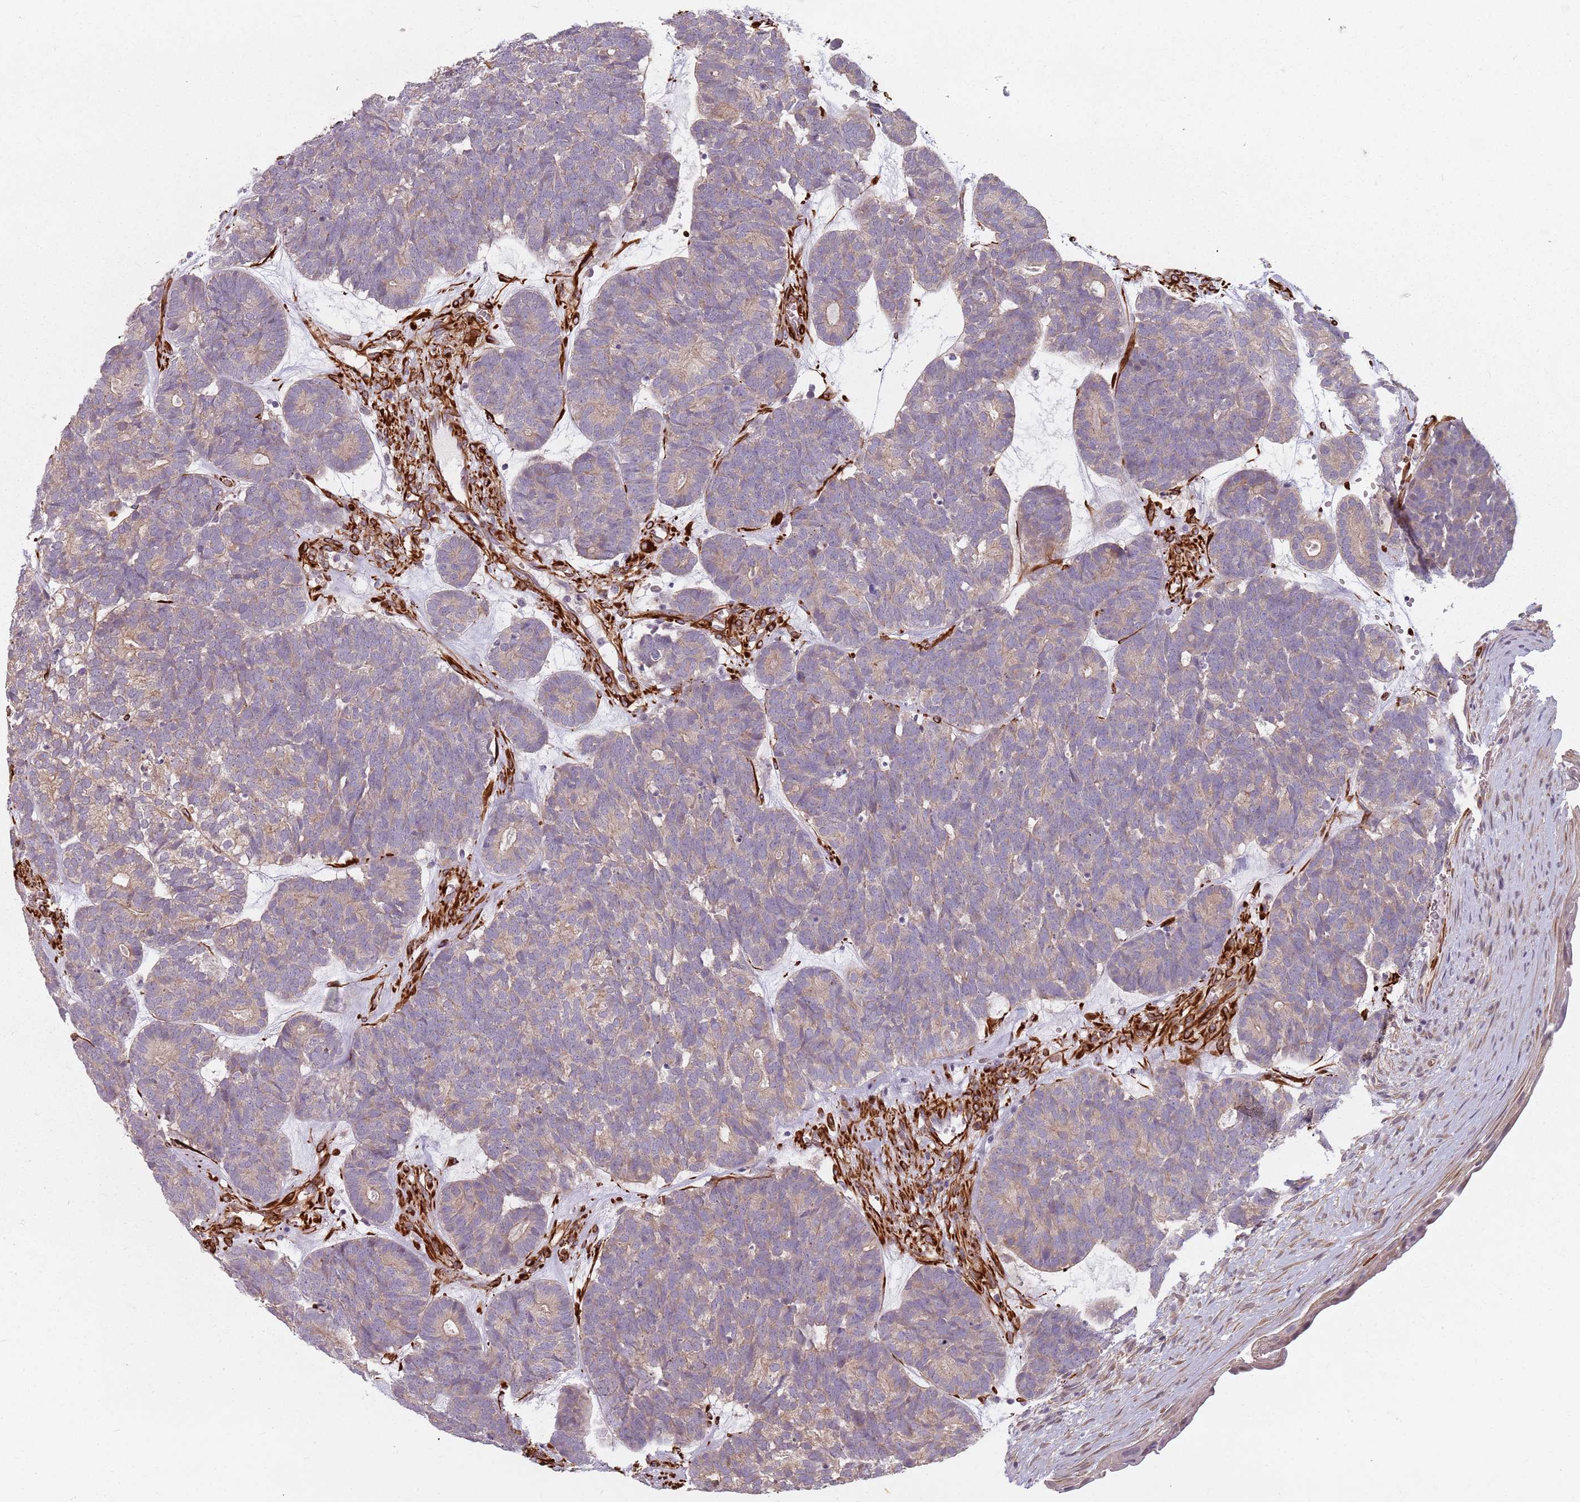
{"staining": {"intensity": "weak", "quantity": ">75%", "location": "cytoplasmic/membranous"}, "tissue": "head and neck cancer", "cell_type": "Tumor cells", "image_type": "cancer", "snomed": [{"axis": "morphology", "description": "Adenocarcinoma, NOS"}, {"axis": "topography", "description": "Head-Neck"}], "caption": "Adenocarcinoma (head and neck) was stained to show a protein in brown. There is low levels of weak cytoplasmic/membranous expression in approximately >75% of tumor cells. Using DAB (3,3'-diaminobenzidine) (brown) and hematoxylin (blue) stains, captured at high magnification using brightfield microscopy.", "gene": "GAS2L3", "patient": {"sex": "female", "age": 81}}